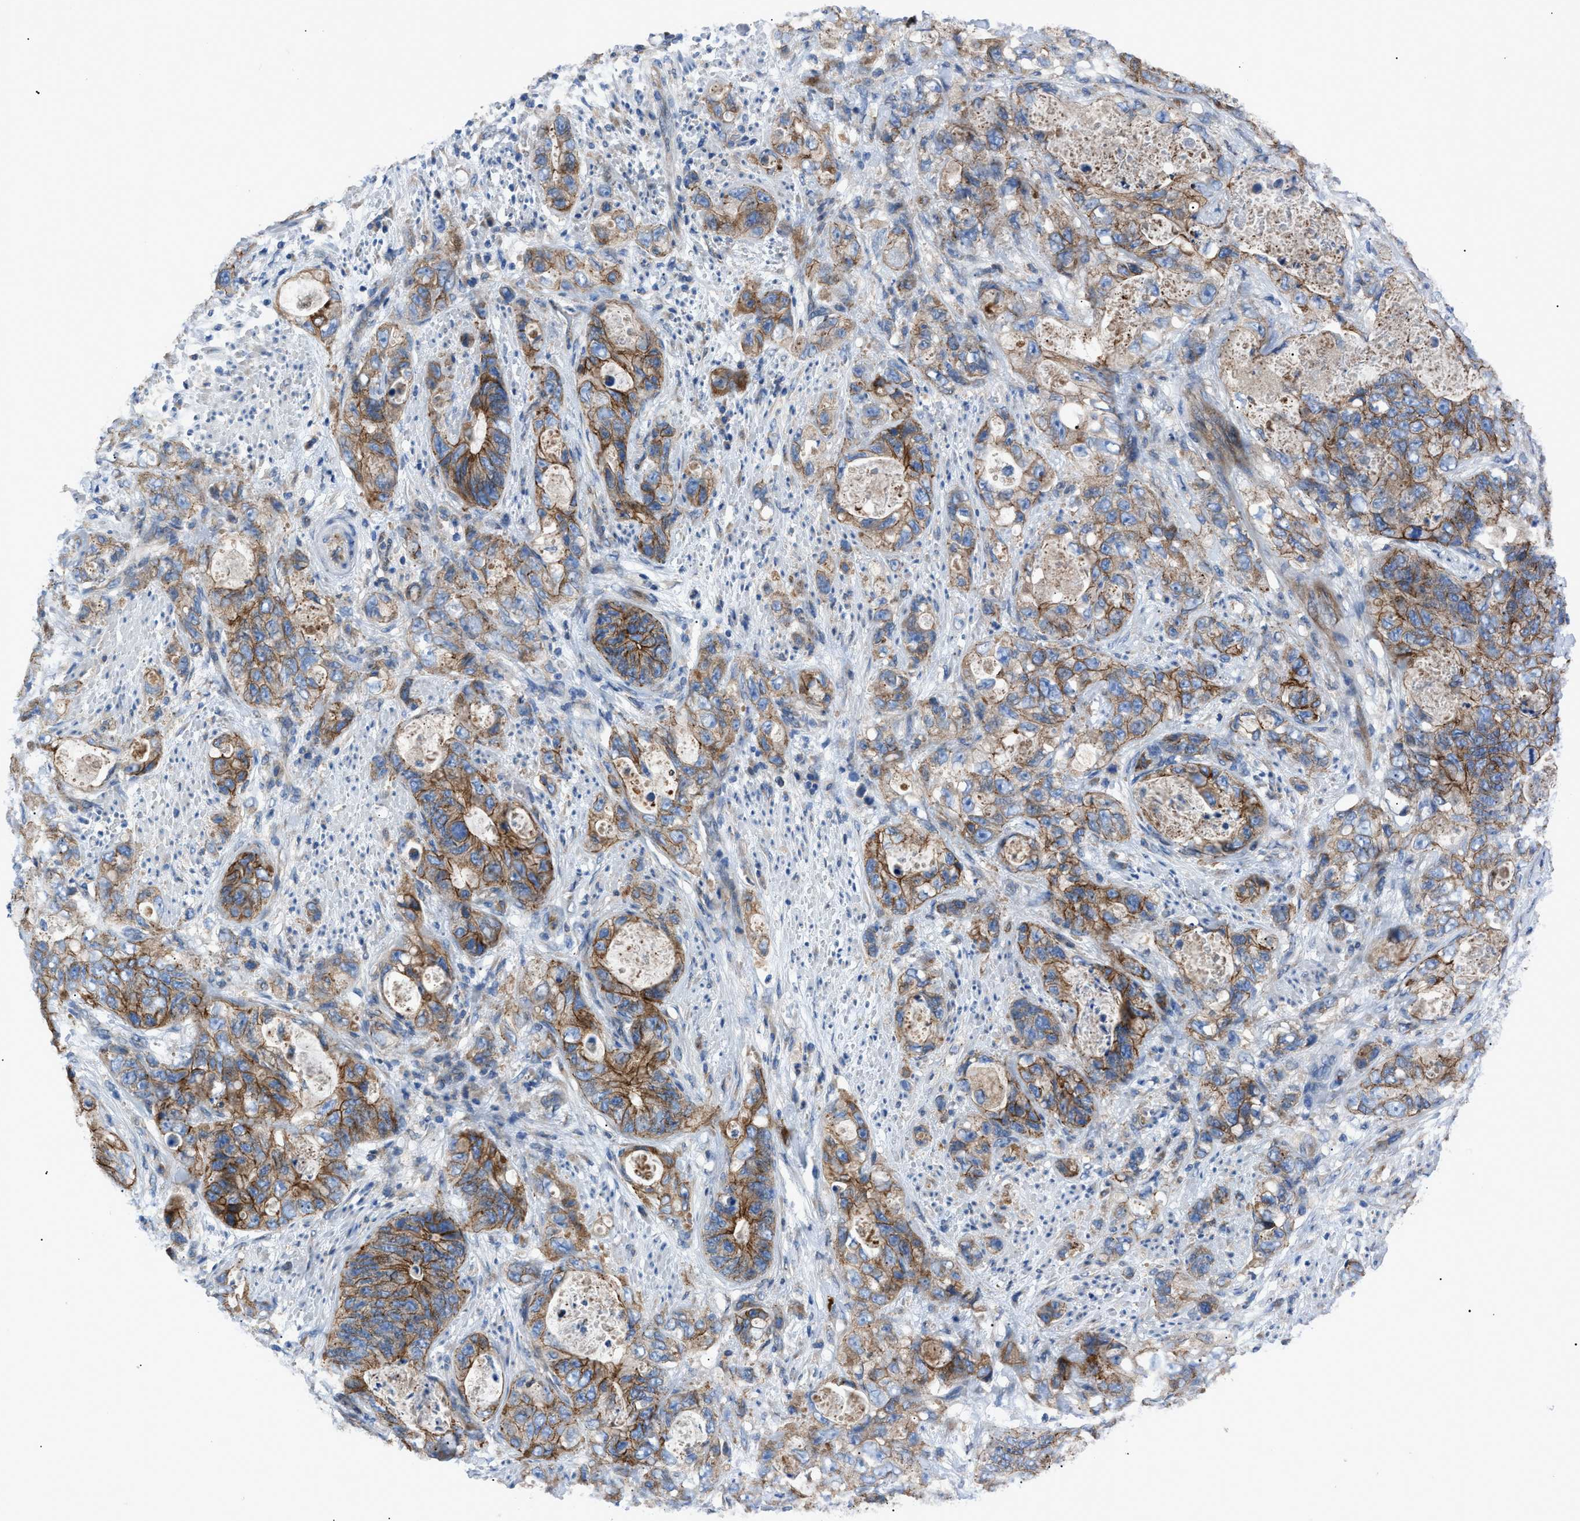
{"staining": {"intensity": "moderate", "quantity": ">75%", "location": "cytoplasmic/membranous"}, "tissue": "stomach cancer", "cell_type": "Tumor cells", "image_type": "cancer", "snomed": [{"axis": "morphology", "description": "Adenocarcinoma, NOS"}, {"axis": "topography", "description": "Stomach"}], "caption": "DAB immunohistochemical staining of human stomach cancer shows moderate cytoplasmic/membranous protein expression in approximately >75% of tumor cells. The protein of interest is stained brown, and the nuclei are stained in blue (DAB (3,3'-diaminobenzidine) IHC with brightfield microscopy, high magnification).", "gene": "ZDHHC24", "patient": {"sex": "female", "age": 89}}